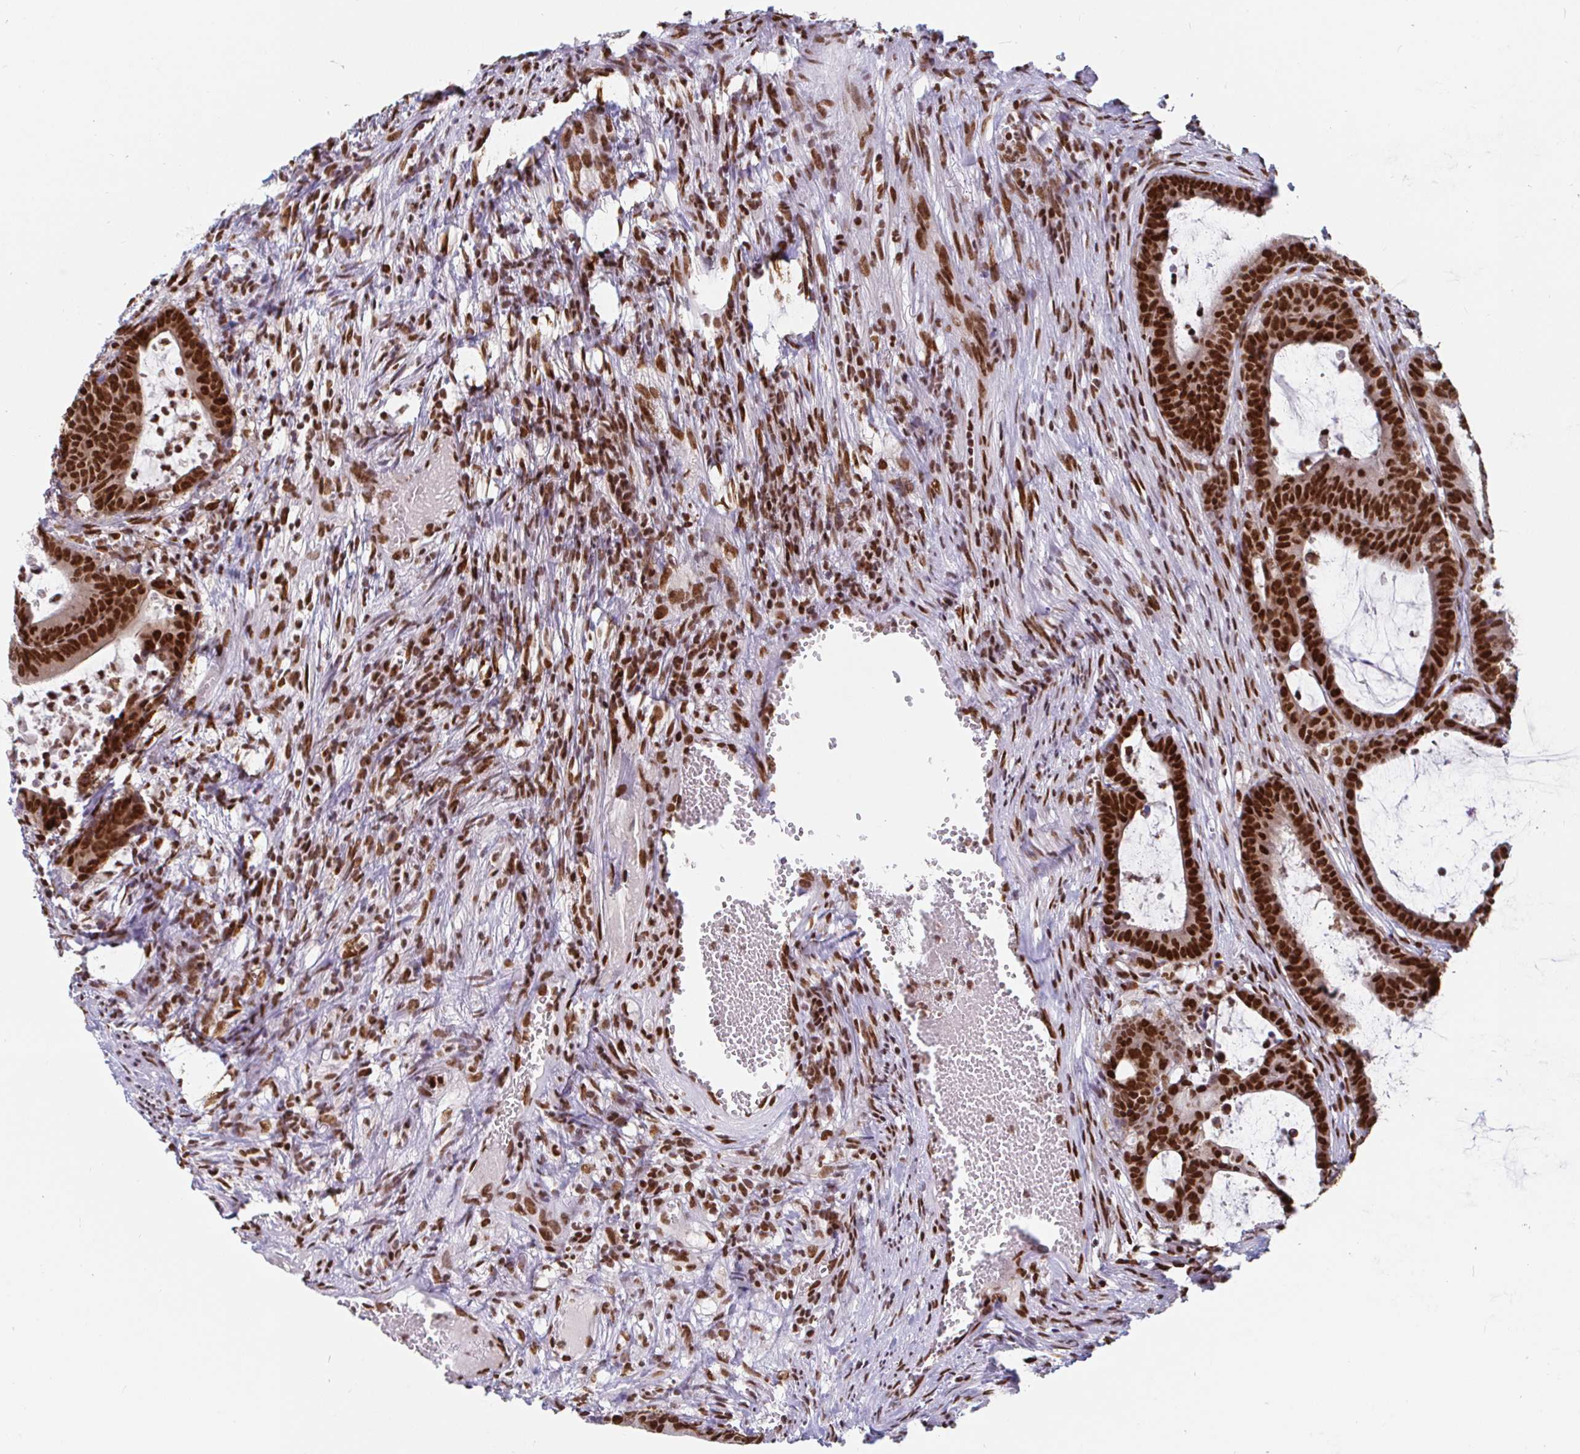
{"staining": {"intensity": "strong", "quantity": ">75%", "location": "nuclear"}, "tissue": "colorectal cancer", "cell_type": "Tumor cells", "image_type": "cancer", "snomed": [{"axis": "morphology", "description": "Adenocarcinoma, NOS"}, {"axis": "topography", "description": "Colon"}], "caption": "Brown immunohistochemical staining in human colorectal cancer demonstrates strong nuclear positivity in approximately >75% of tumor cells. The protein of interest is stained brown, and the nuclei are stained in blue (DAB IHC with brightfield microscopy, high magnification).", "gene": "RBMX", "patient": {"sex": "female", "age": 78}}